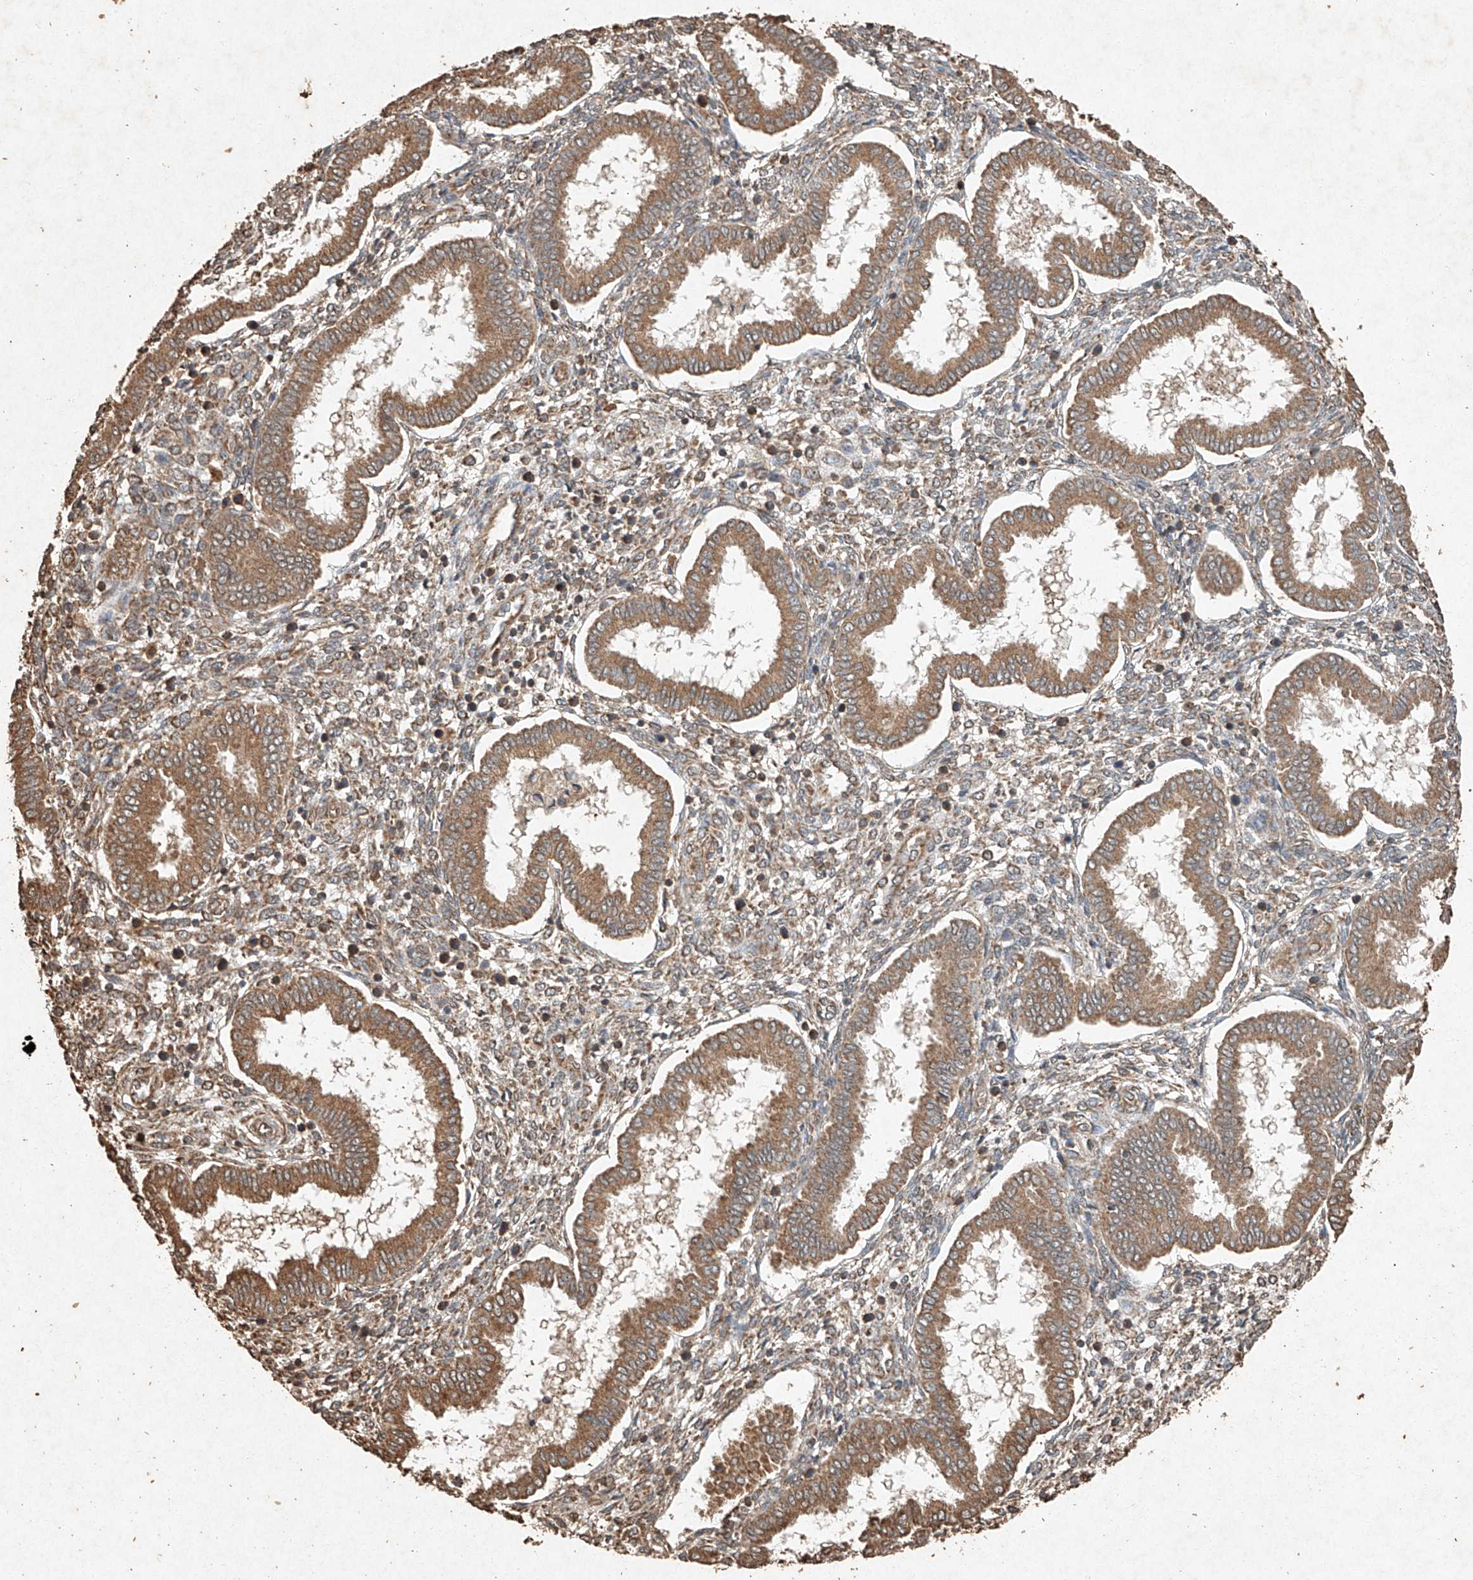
{"staining": {"intensity": "weak", "quantity": "25%-75%", "location": "cytoplasmic/membranous"}, "tissue": "endometrium", "cell_type": "Cells in endometrial stroma", "image_type": "normal", "snomed": [{"axis": "morphology", "description": "Normal tissue, NOS"}, {"axis": "topography", "description": "Endometrium"}], "caption": "Immunohistochemical staining of benign human endometrium shows low levels of weak cytoplasmic/membranous expression in about 25%-75% of cells in endometrial stroma. Nuclei are stained in blue.", "gene": "STK3", "patient": {"sex": "female", "age": 24}}